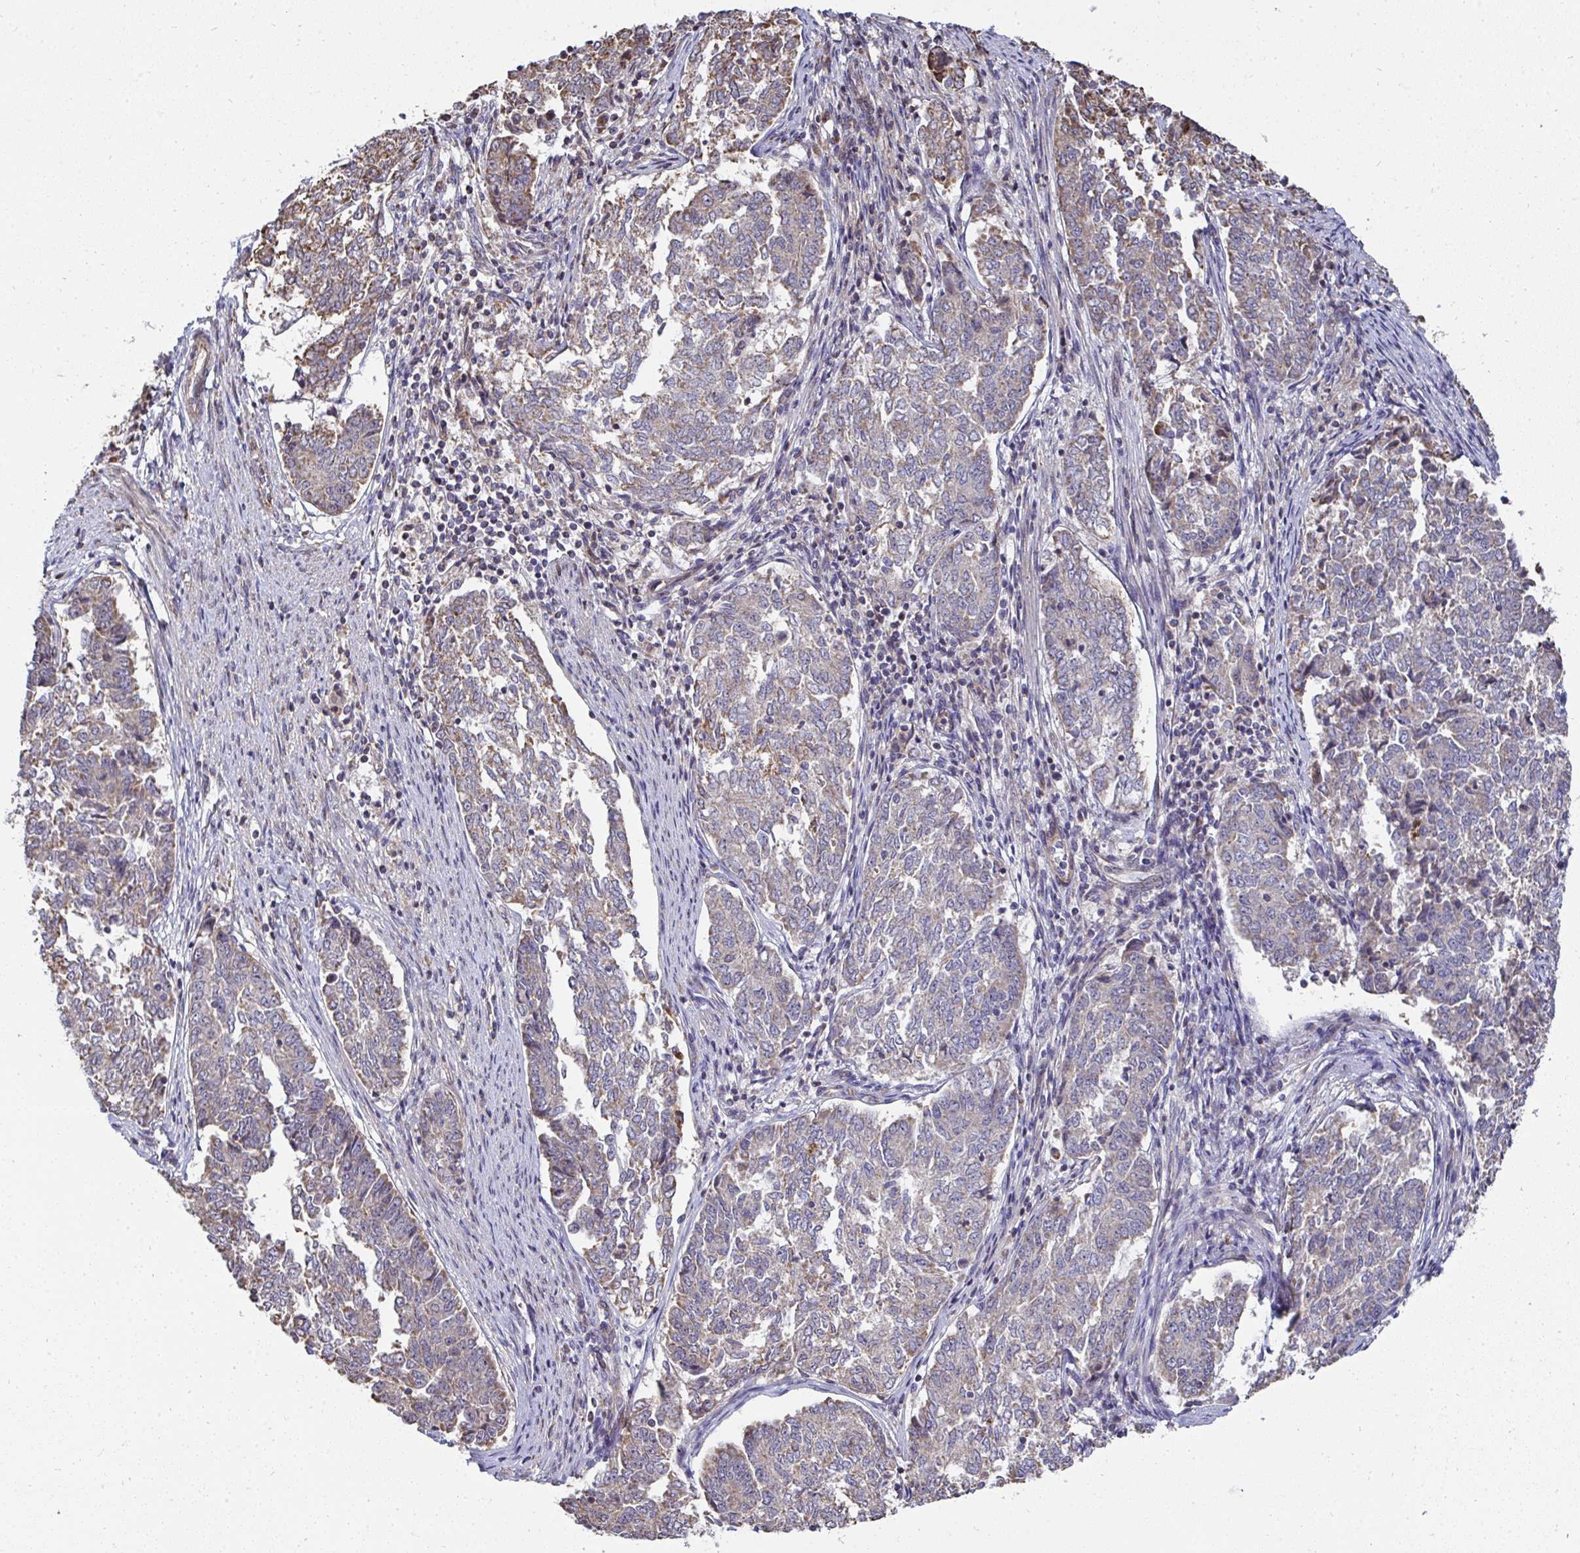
{"staining": {"intensity": "weak", "quantity": "25%-75%", "location": "cytoplasmic/membranous"}, "tissue": "endometrial cancer", "cell_type": "Tumor cells", "image_type": "cancer", "snomed": [{"axis": "morphology", "description": "Adenocarcinoma, NOS"}, {"axis": "topography", "description": "Endometrium"}], "caption": "Approximately 25%-75% of tumor cells in human endometrial adenocarcinoma demonstrate weak cytoplasmic/membranous protein positivity as visualized by brown immunohistochemical staining.", "gene": "AGTPBP1", "patient": {"sex": "female", "age": 80}}